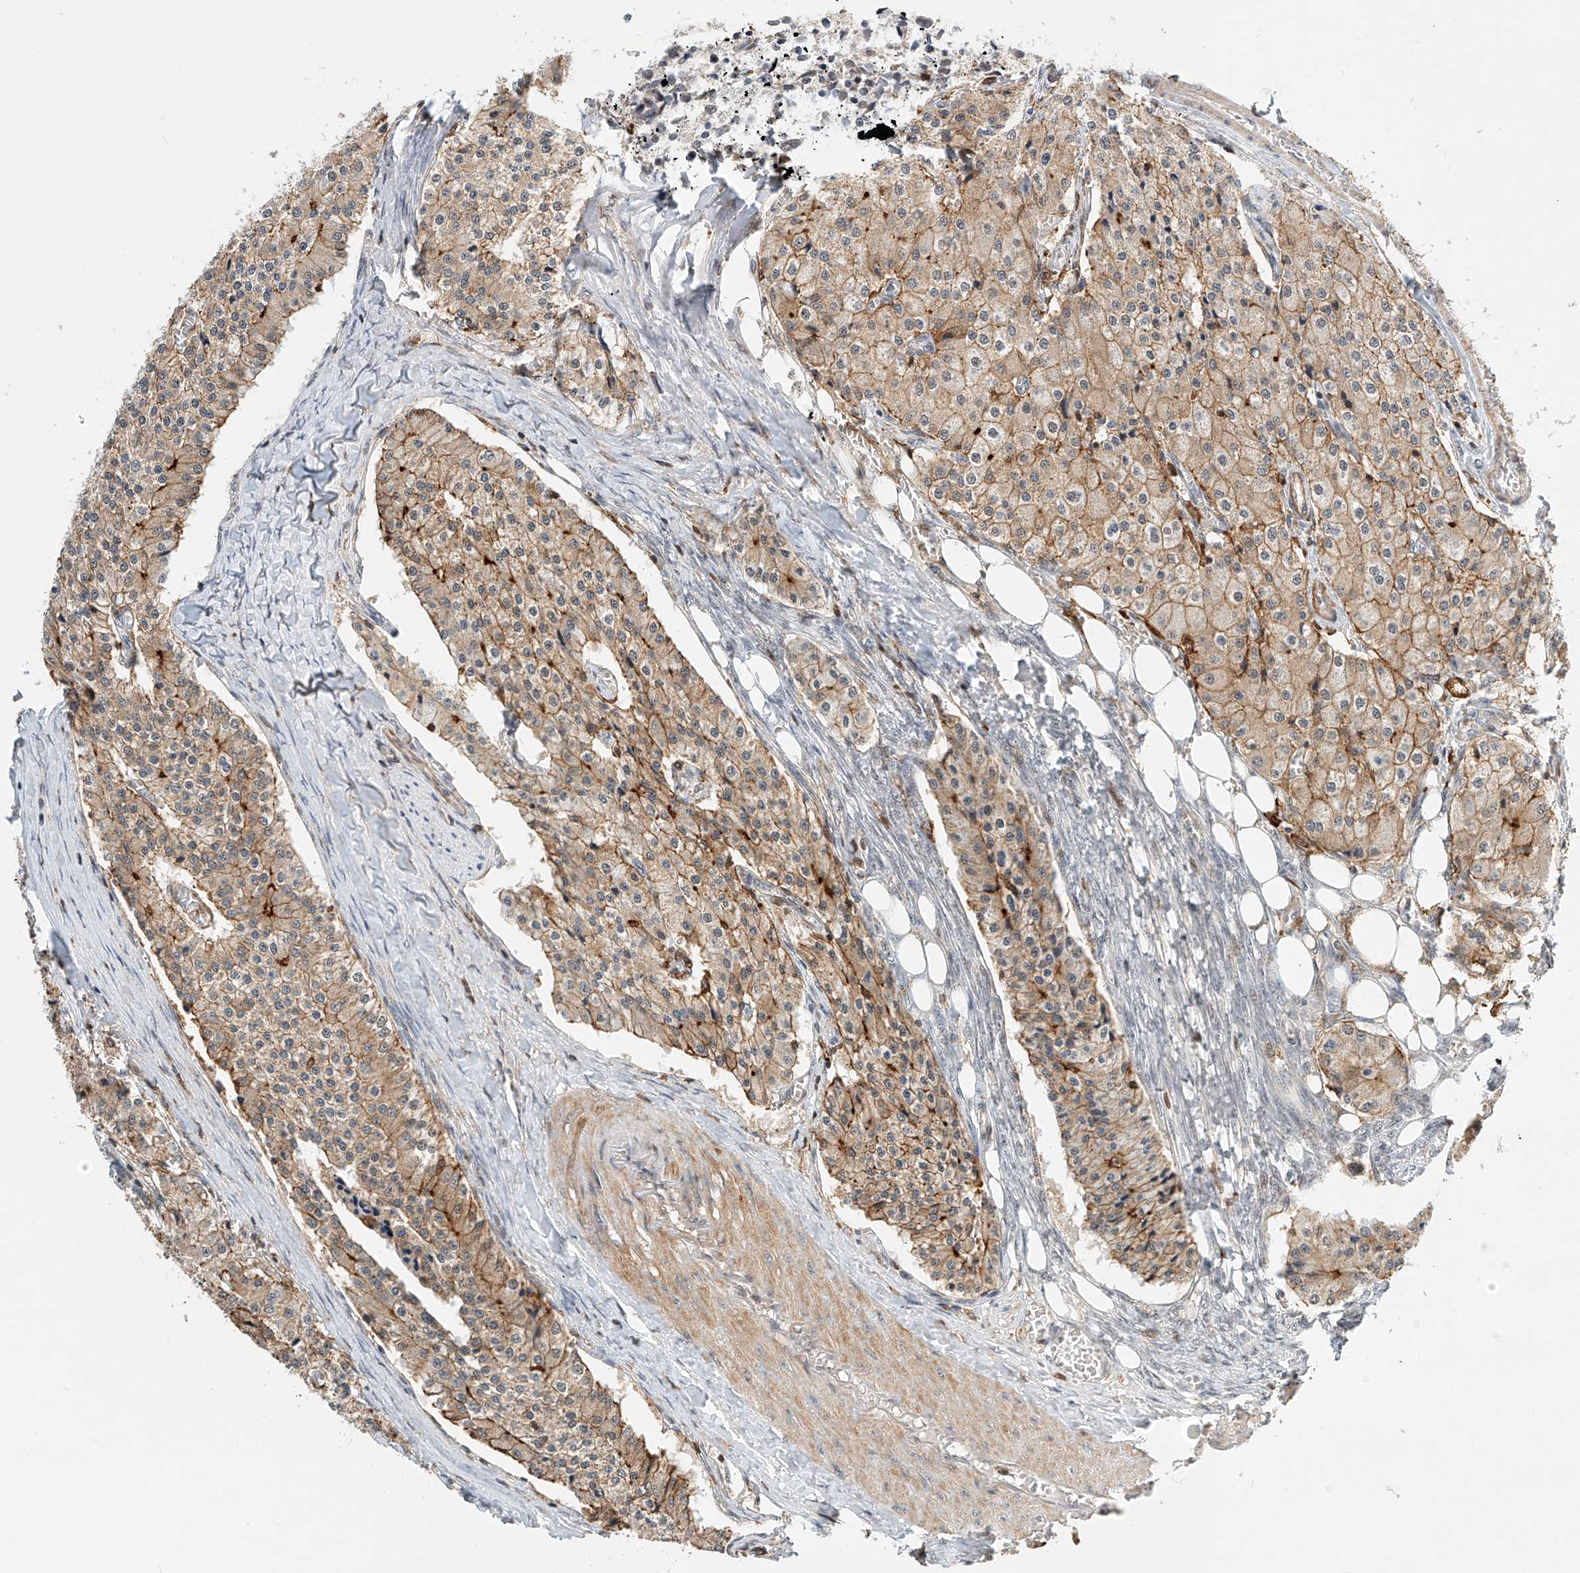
{"staining": {"intensity": "moderate", "quantity": ">75%", "location": "cytoplasmic/membranous"}, "tissue": "carcinoid", "cell_type": "Tumor cells", "image_type": "cancer", "snomed": [{"axis": "morphology", "description": "Carcinoid, malignant, NOS"}, {"axis": "topography", "description": "Colon"}], "caption": "This is a photomicrograph of immunohistochemistry (IHC) staining of malignant carcinoid, which shows moderate staining in the cytoplasmic/membranous of tumor cells.", "gene": "MICAL1", "patient": {"sex": "female", "age": 52}}